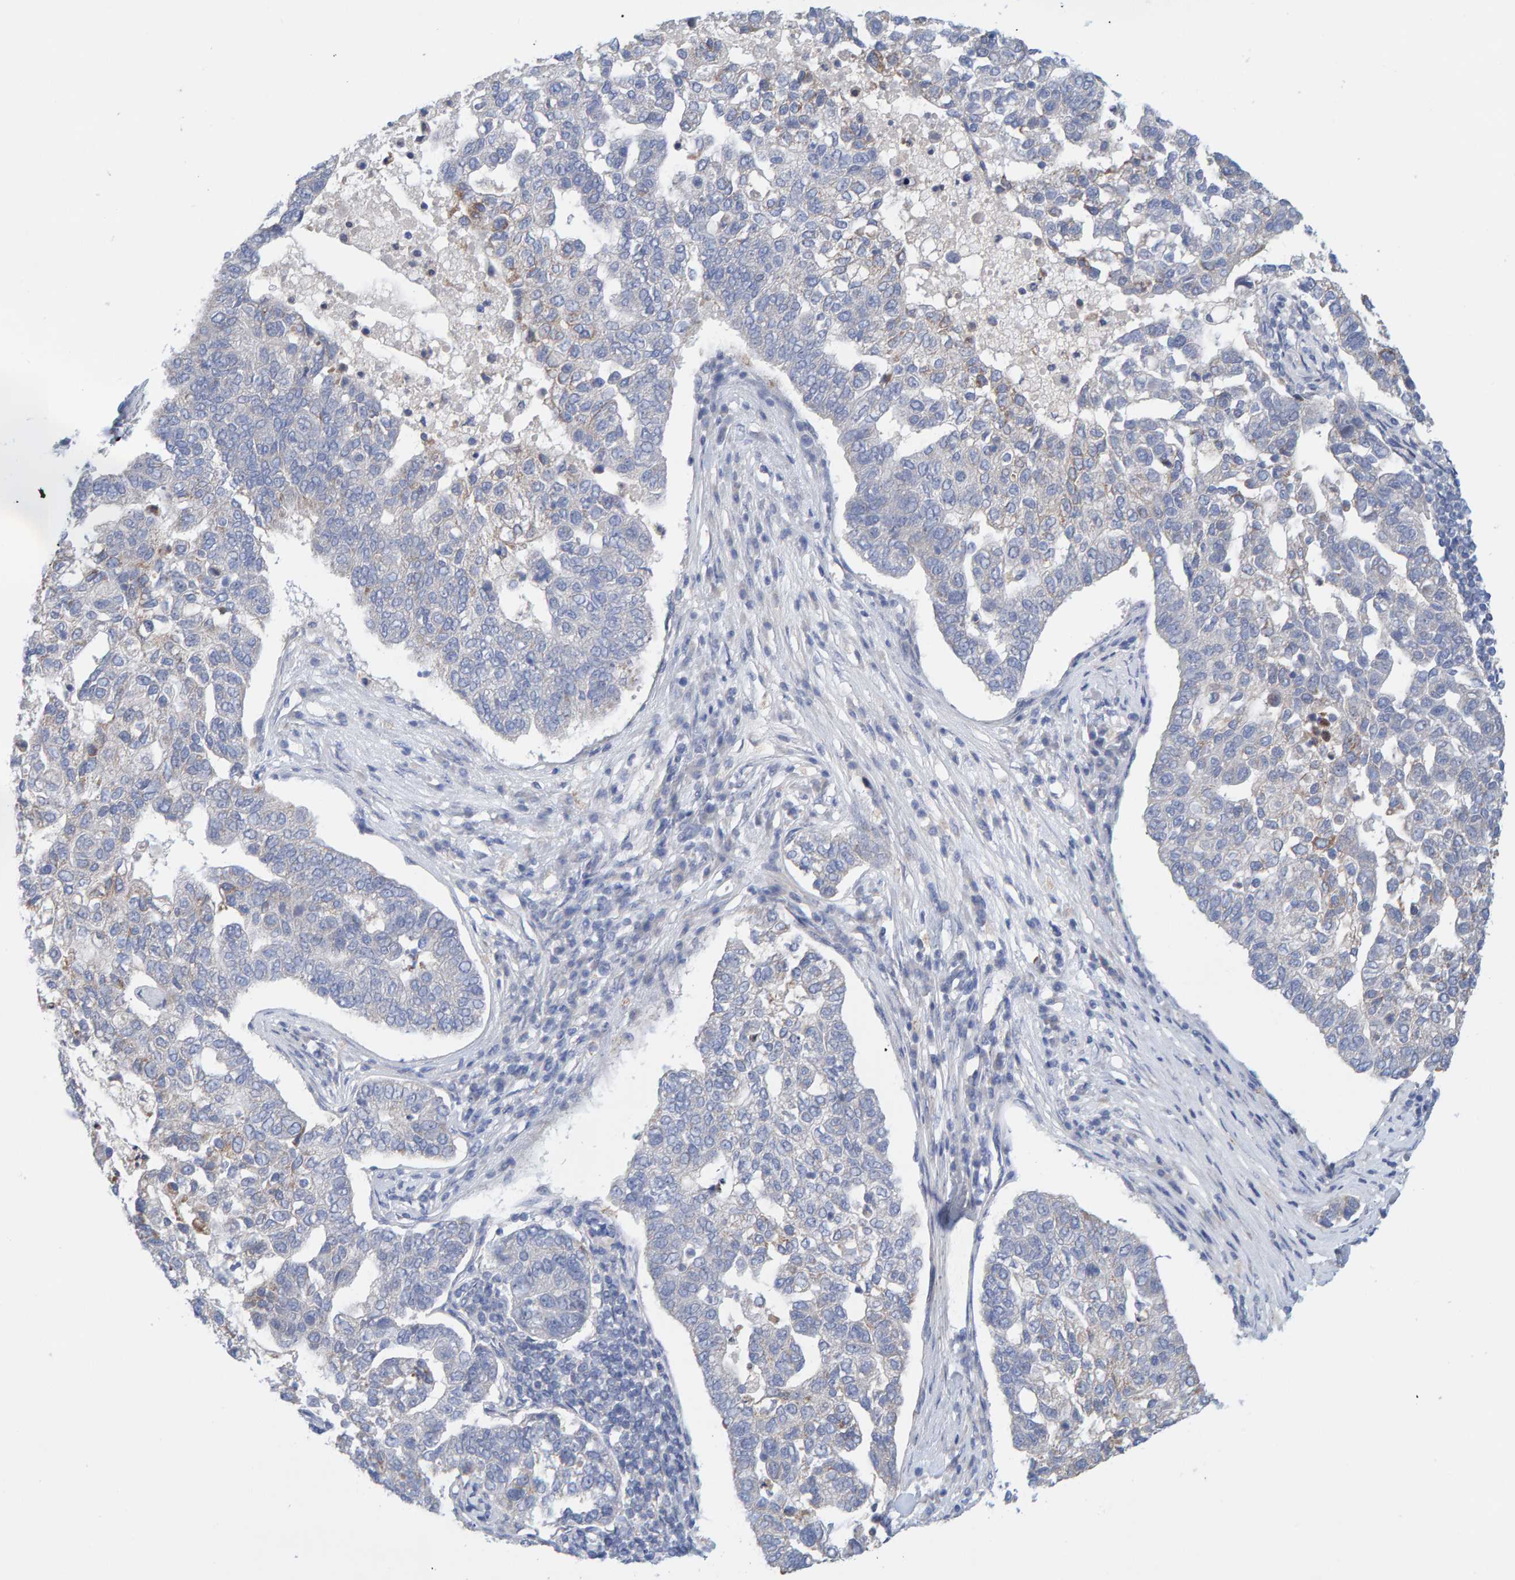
{"staining": {"intensity": "negative", "quantity": "none", "location": "none"}, "tissue": "pancreatic cancer", "cell_type": "Tumor cells", "image_type": "cancer", "snomed": [{"axis": "morphology", "description": "Adenocarcinoma, NOS"}, {"axis": "topography", "description": "Pancreas"}], "caption": "The histopathology image displays no significant staining in tumor cells of pancreatic cancer. (IHC, brightfield microscopy, high magnification).", "gene": "ZC3H3", "patient": {"sex": "female", "age": 61}}